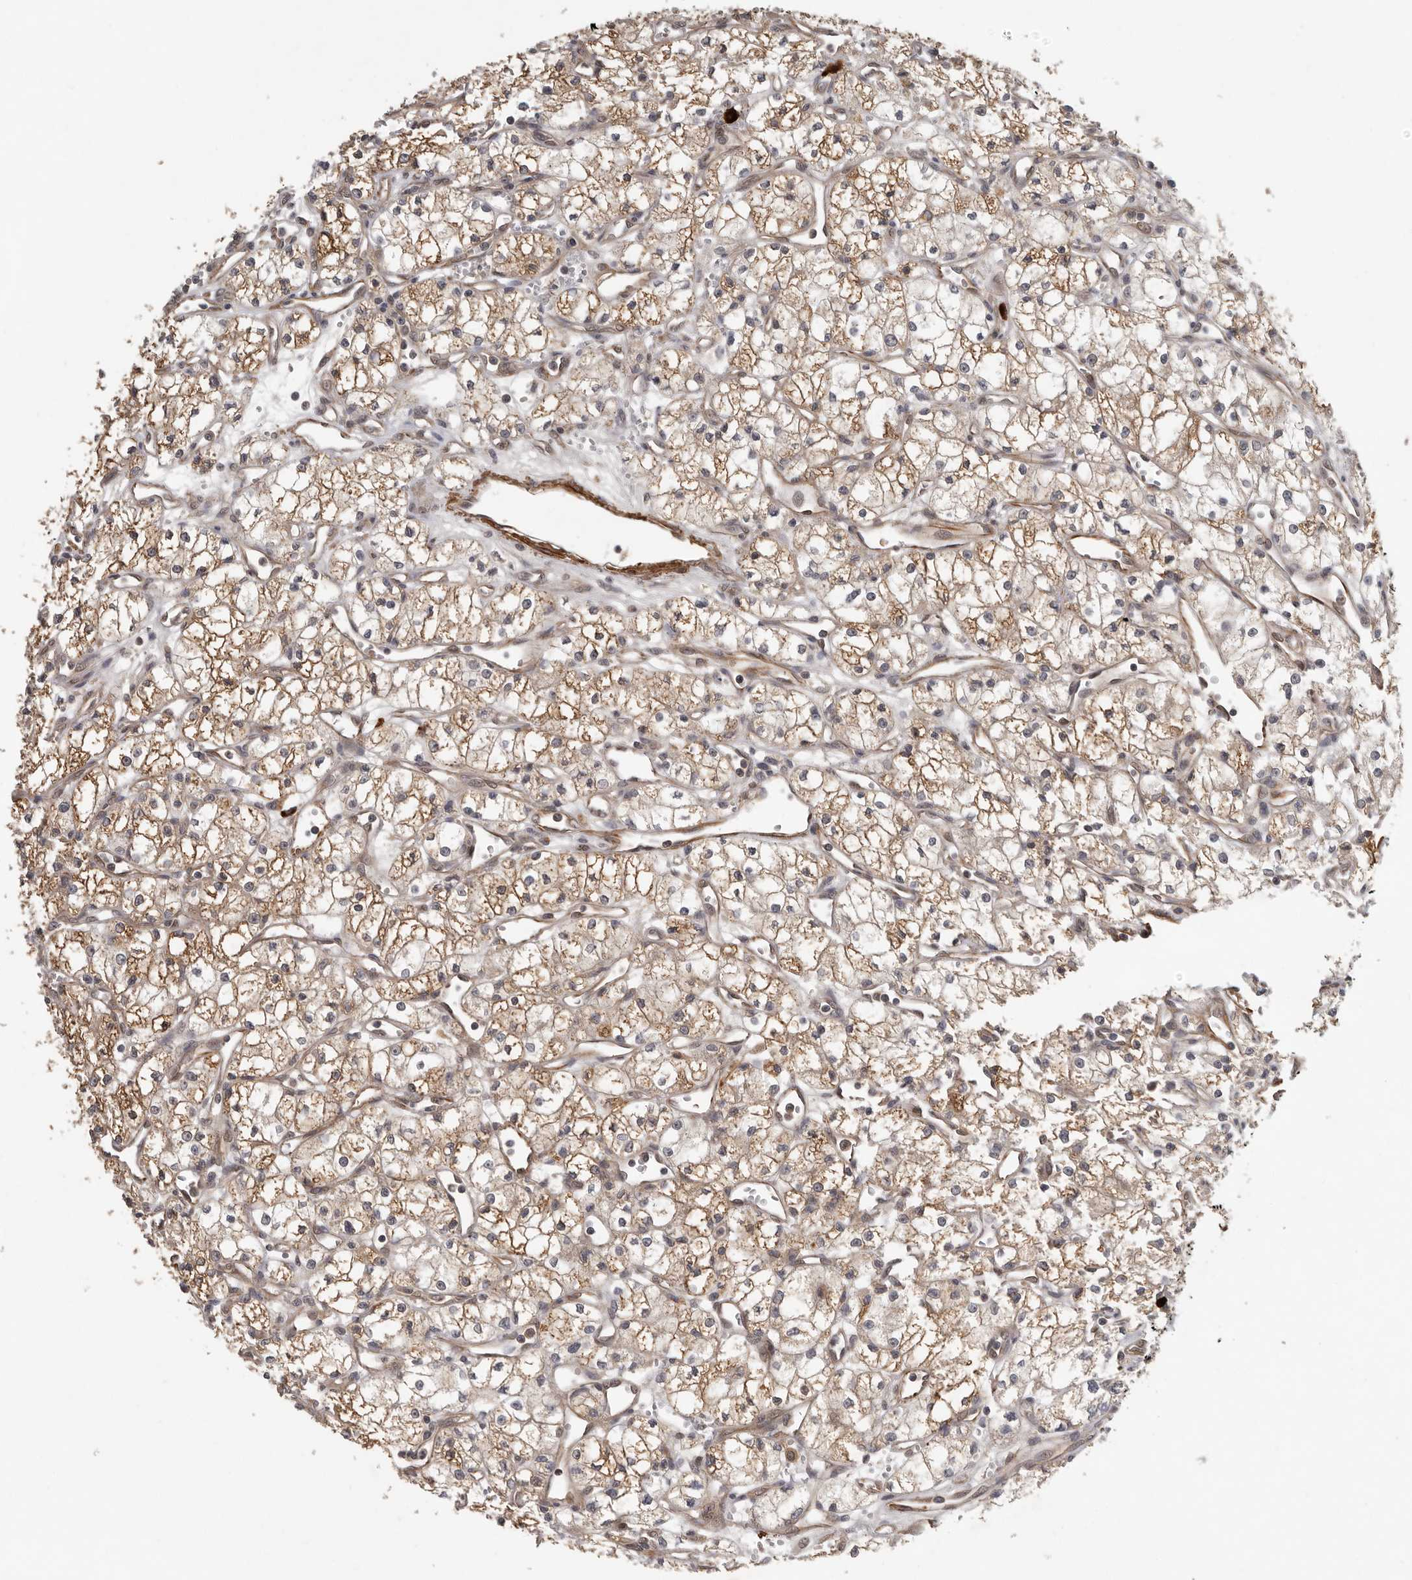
{"staining": {"intensity": "moderate", "quantity": ">75%", "location": "cytoplasmic/membranous"}, "tissue": "renal cancer", "cell_type": "Tumor cells", "image_type": "cancer", "snomed": [{"axis": "morphology", "description": "Adenocarcinoma, NOS"}, {"axis": "topography", "description": "Kidney"}], "caption": "Tumor cells demonstrate moderate cytoplasmic/membranous expression in about >75% of cells in renal adenocarcinoma.", "gene": "RNF157", "patient": {"sex": "male", "age": 59}}